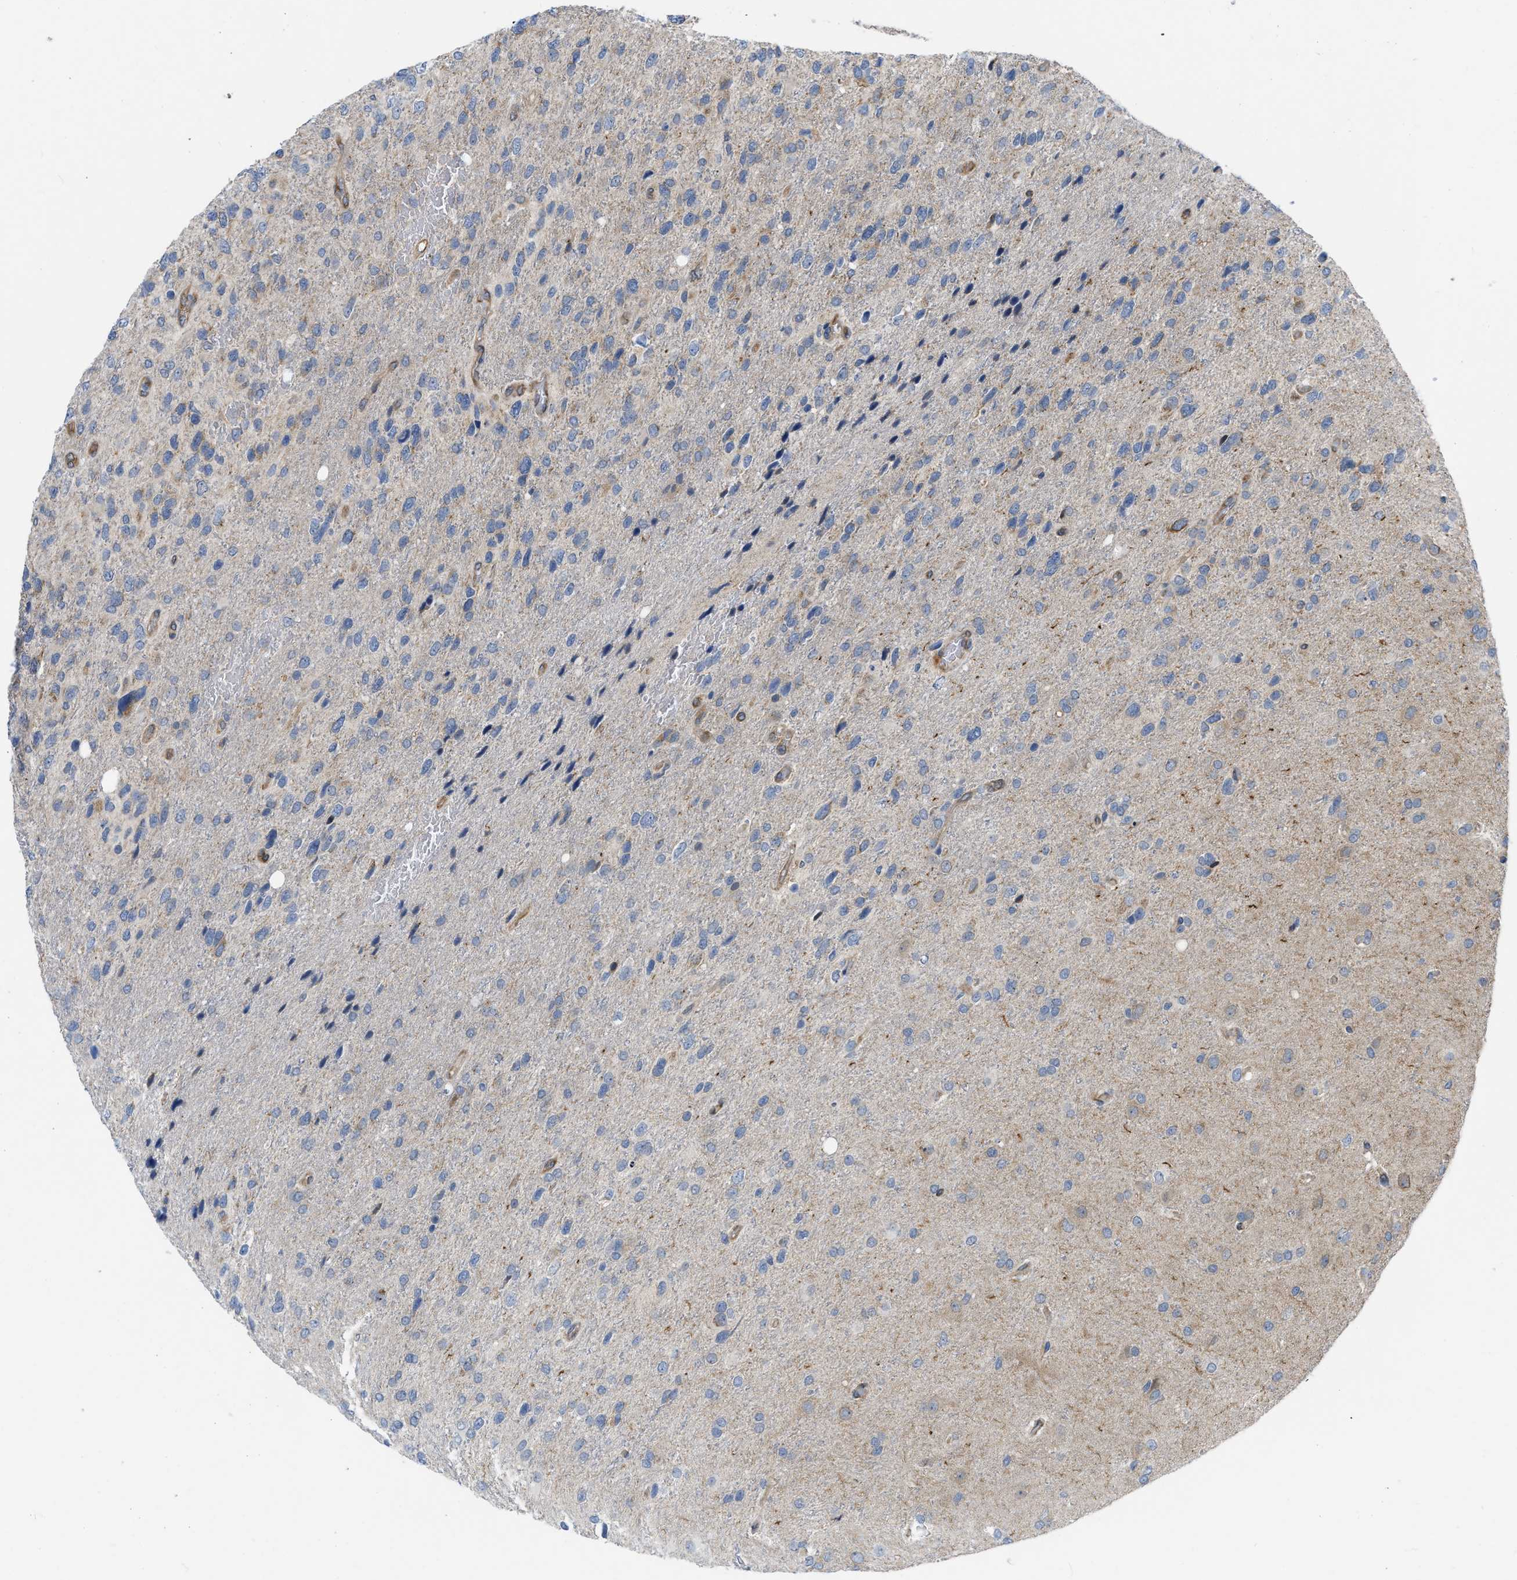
{"staining": {"intensity": "moderate", "quantity": "<25%", "location": "cytoplasmic/membranous"}, "tissue": "glioma", "cell_type": "Tumor cells", "image_type": "cancer", "snomed": [{"axis": "morphology", "description": "Glioma, malignant, High grade"}, {"axis": "topography", "description": "Brain"}], "caption": "DAB (3,3'-diaminobenzidine) immunohistochemical staining of glioma demonstrates moderate cytoplasmic/membranous protein positivity in about <25% of tumor cells.", "gene": "EOGT", "patient": {"sex": "female", "age": 58}}